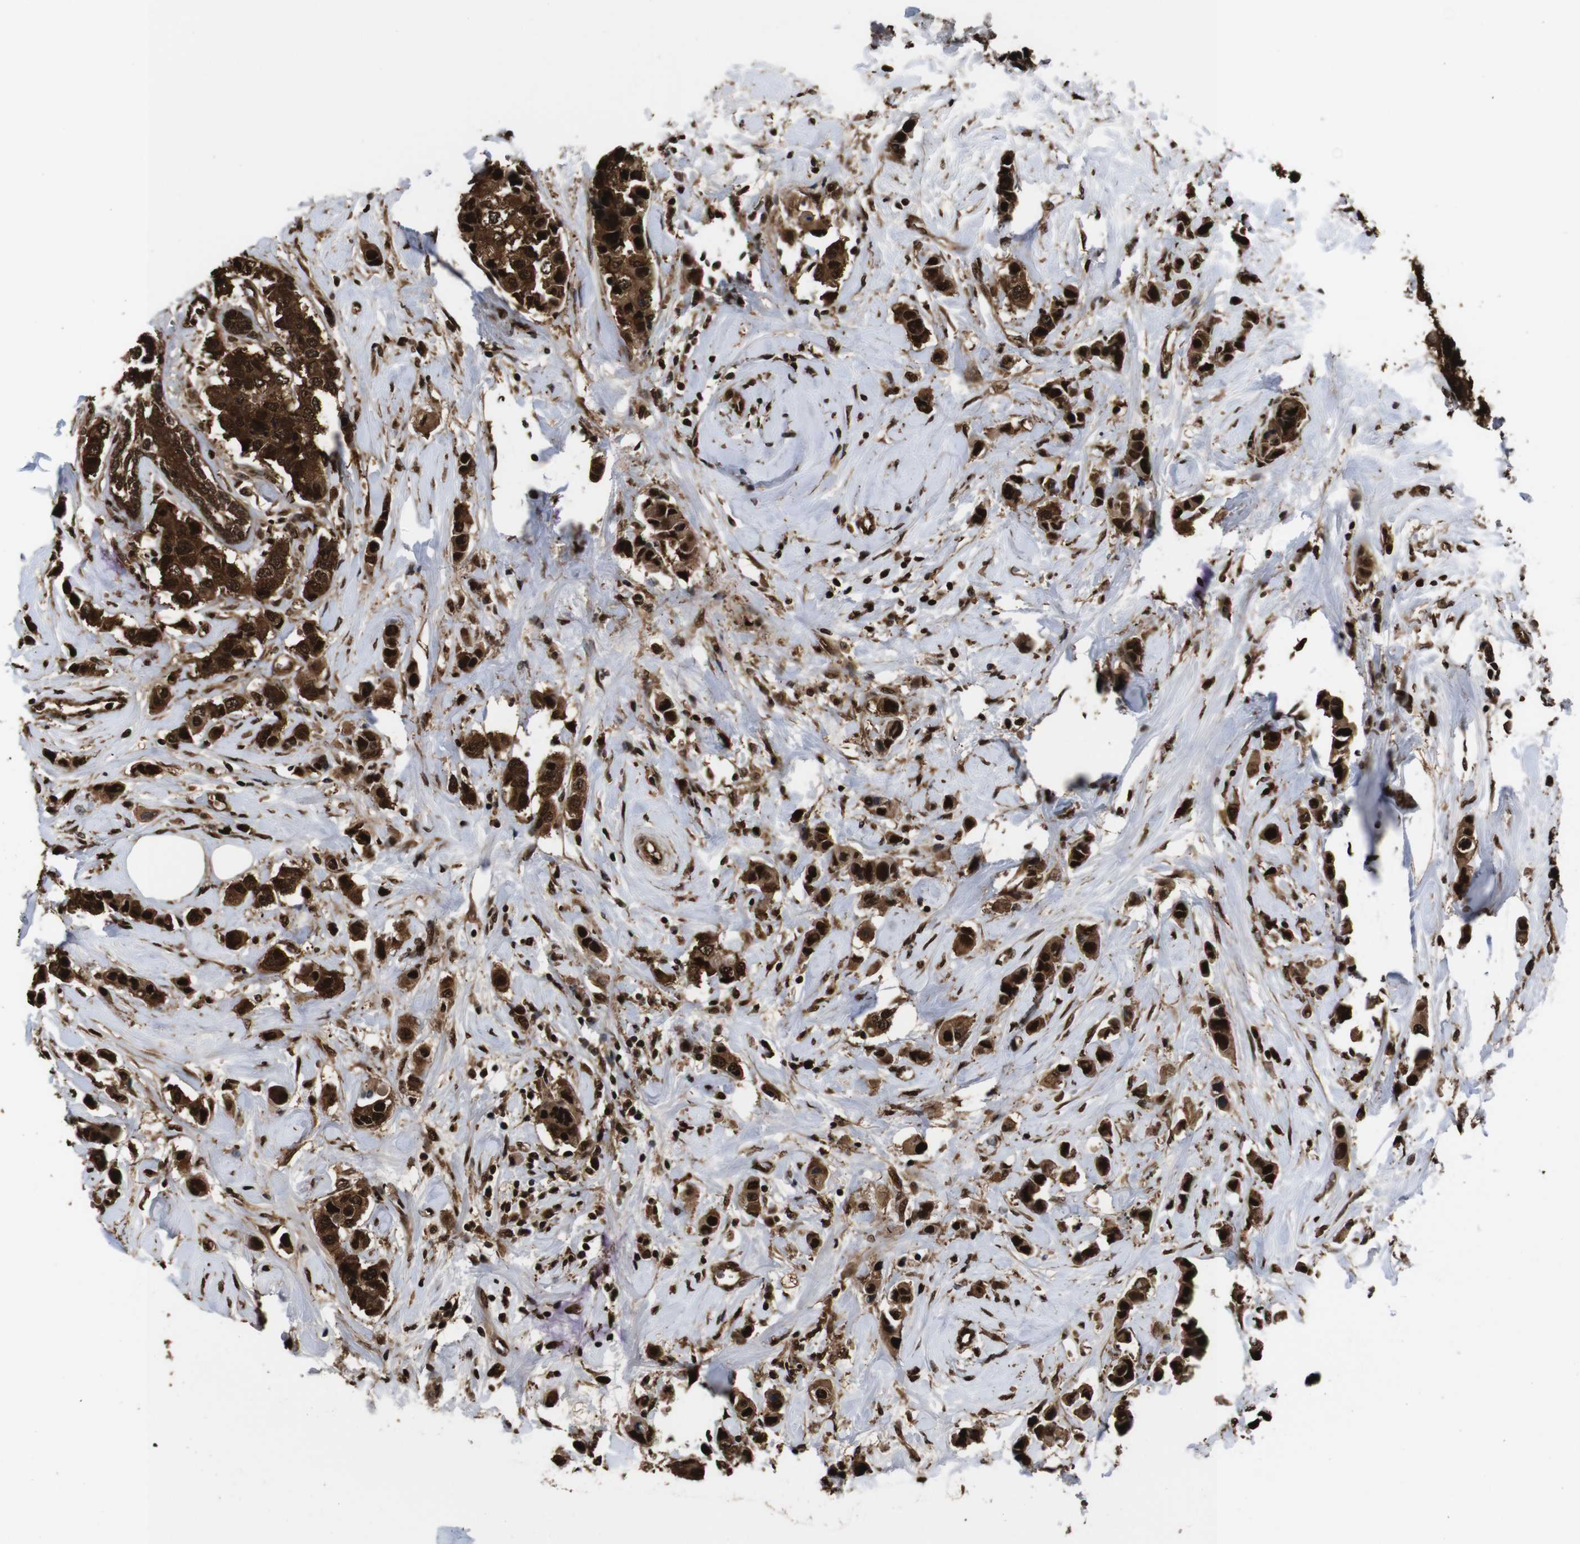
{"staining": {"intensity": "strong", "quantity": ">75%", "location": "cytoplasmic/membranous,nuclear"}, "tissue": "breast cancer", "cell_type": "Tumor cells", "image_type": "cancer", "snomed": [{"axis": "morphology", "description": "Normal tissue, NOS"}, {"axis": "morphology", "description": "Duct carcinoma"}, {"axis": "topography", "description": "Breast"}], "caption": "About >75% of tumor cells in human breast cancer reveal strong cytoplasmic/membranous and nuclear protein positivity as visualized by brown immunohistochemical staining.", "gene": "VCP", "patient": {"sex": "female", "age": 50}}